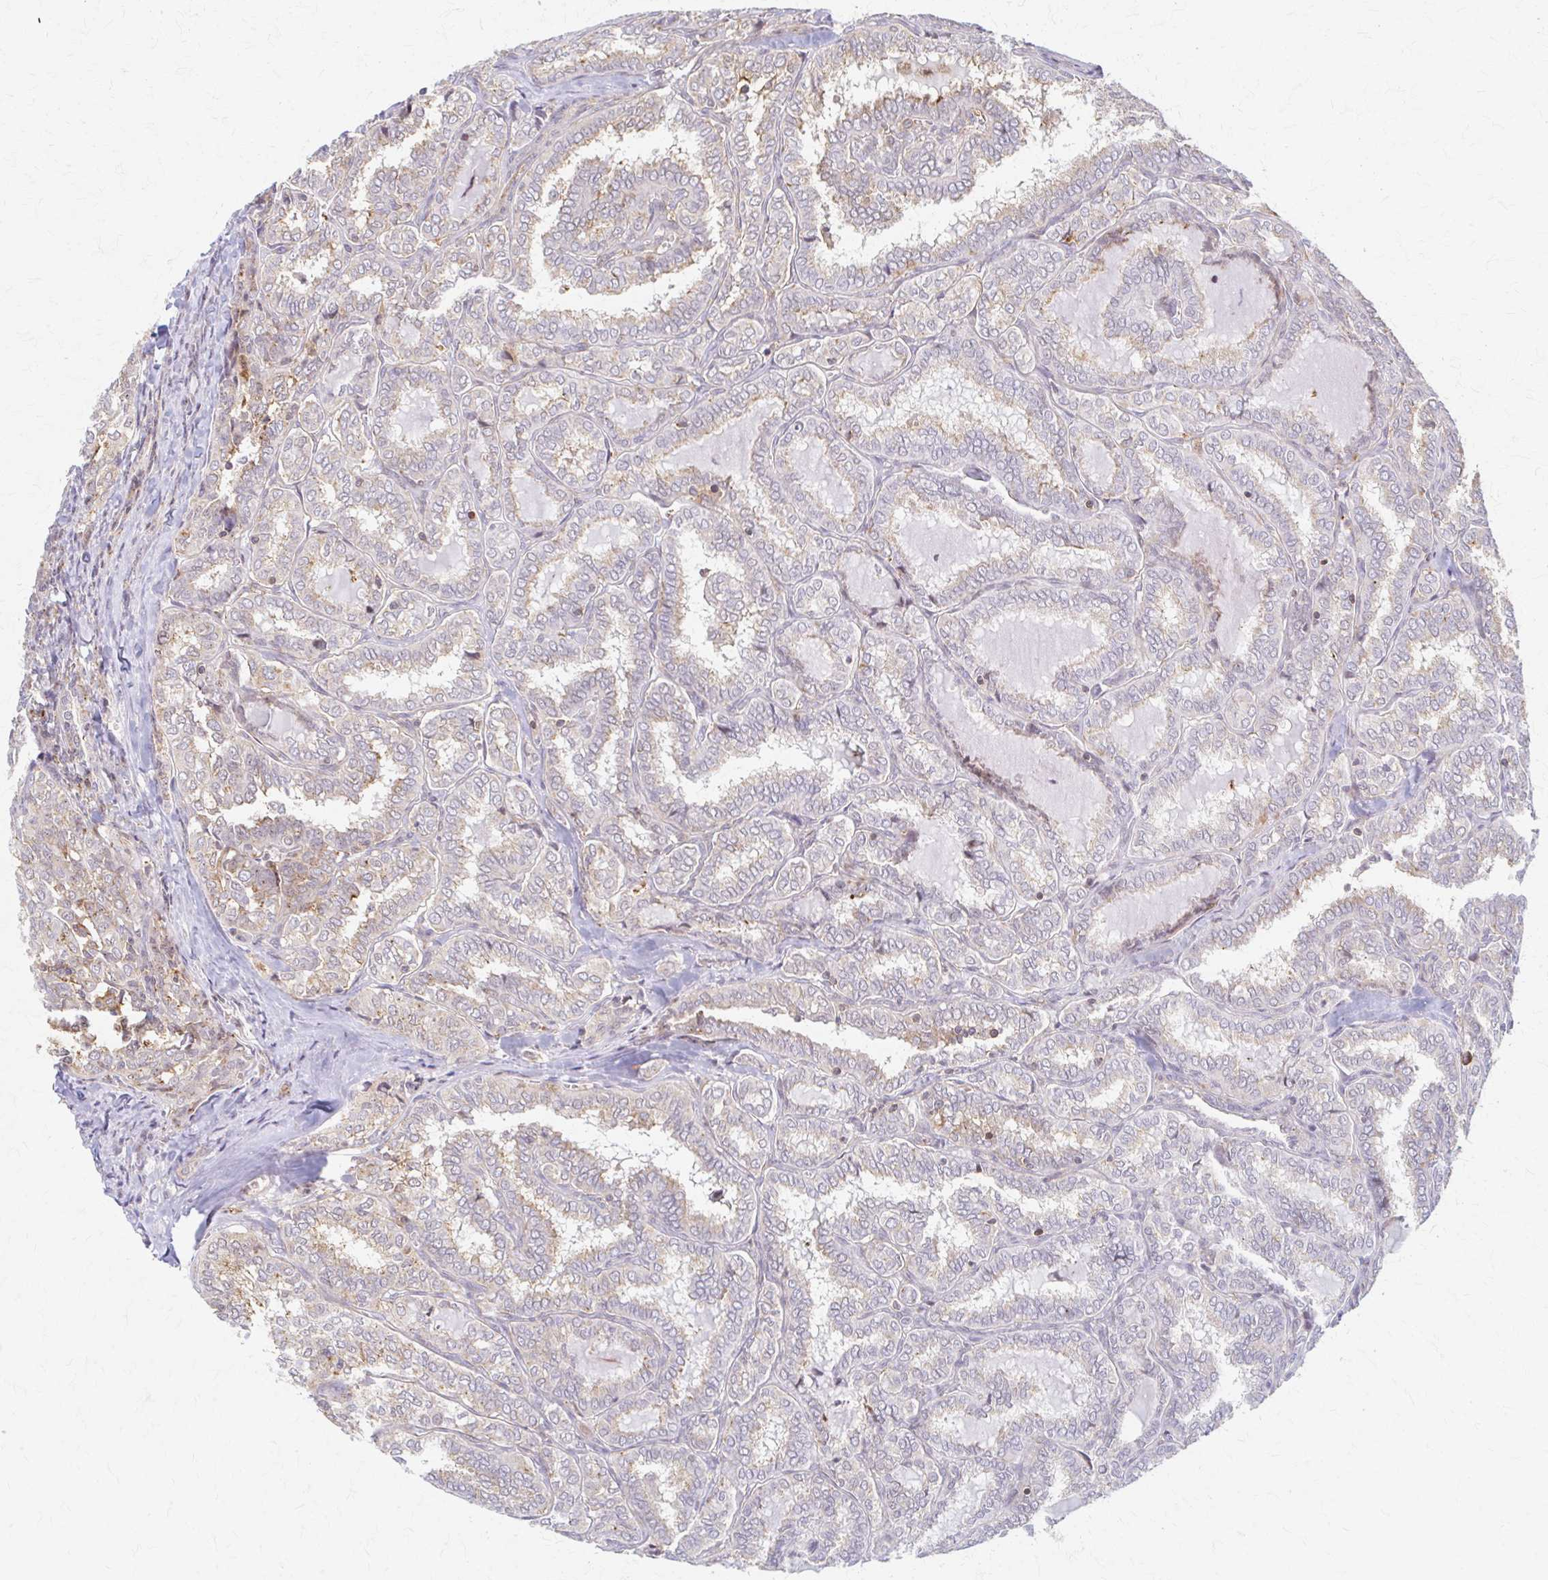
{"staining": {"intensity": "weak", "quantity": "<25%", "location": "cytoplasmic/membranous"}, "tissue": "thyroid cancer", "cell_type": "Tumor cells", "image_type": "cancer", "snomed": [{"axis": "morphology", "description": "Papillary adenocarcinoma, NOS"}, {"axis": "topography", "description": "Thyroid gland"}], "caption": "DAB immunohistochemical staining of human thyroid papillary adenocarcinoma shows no significant positivity in tumor cells.", "gene": "ARHGAP35", "patient": {"sex": "female", "age": 30}}